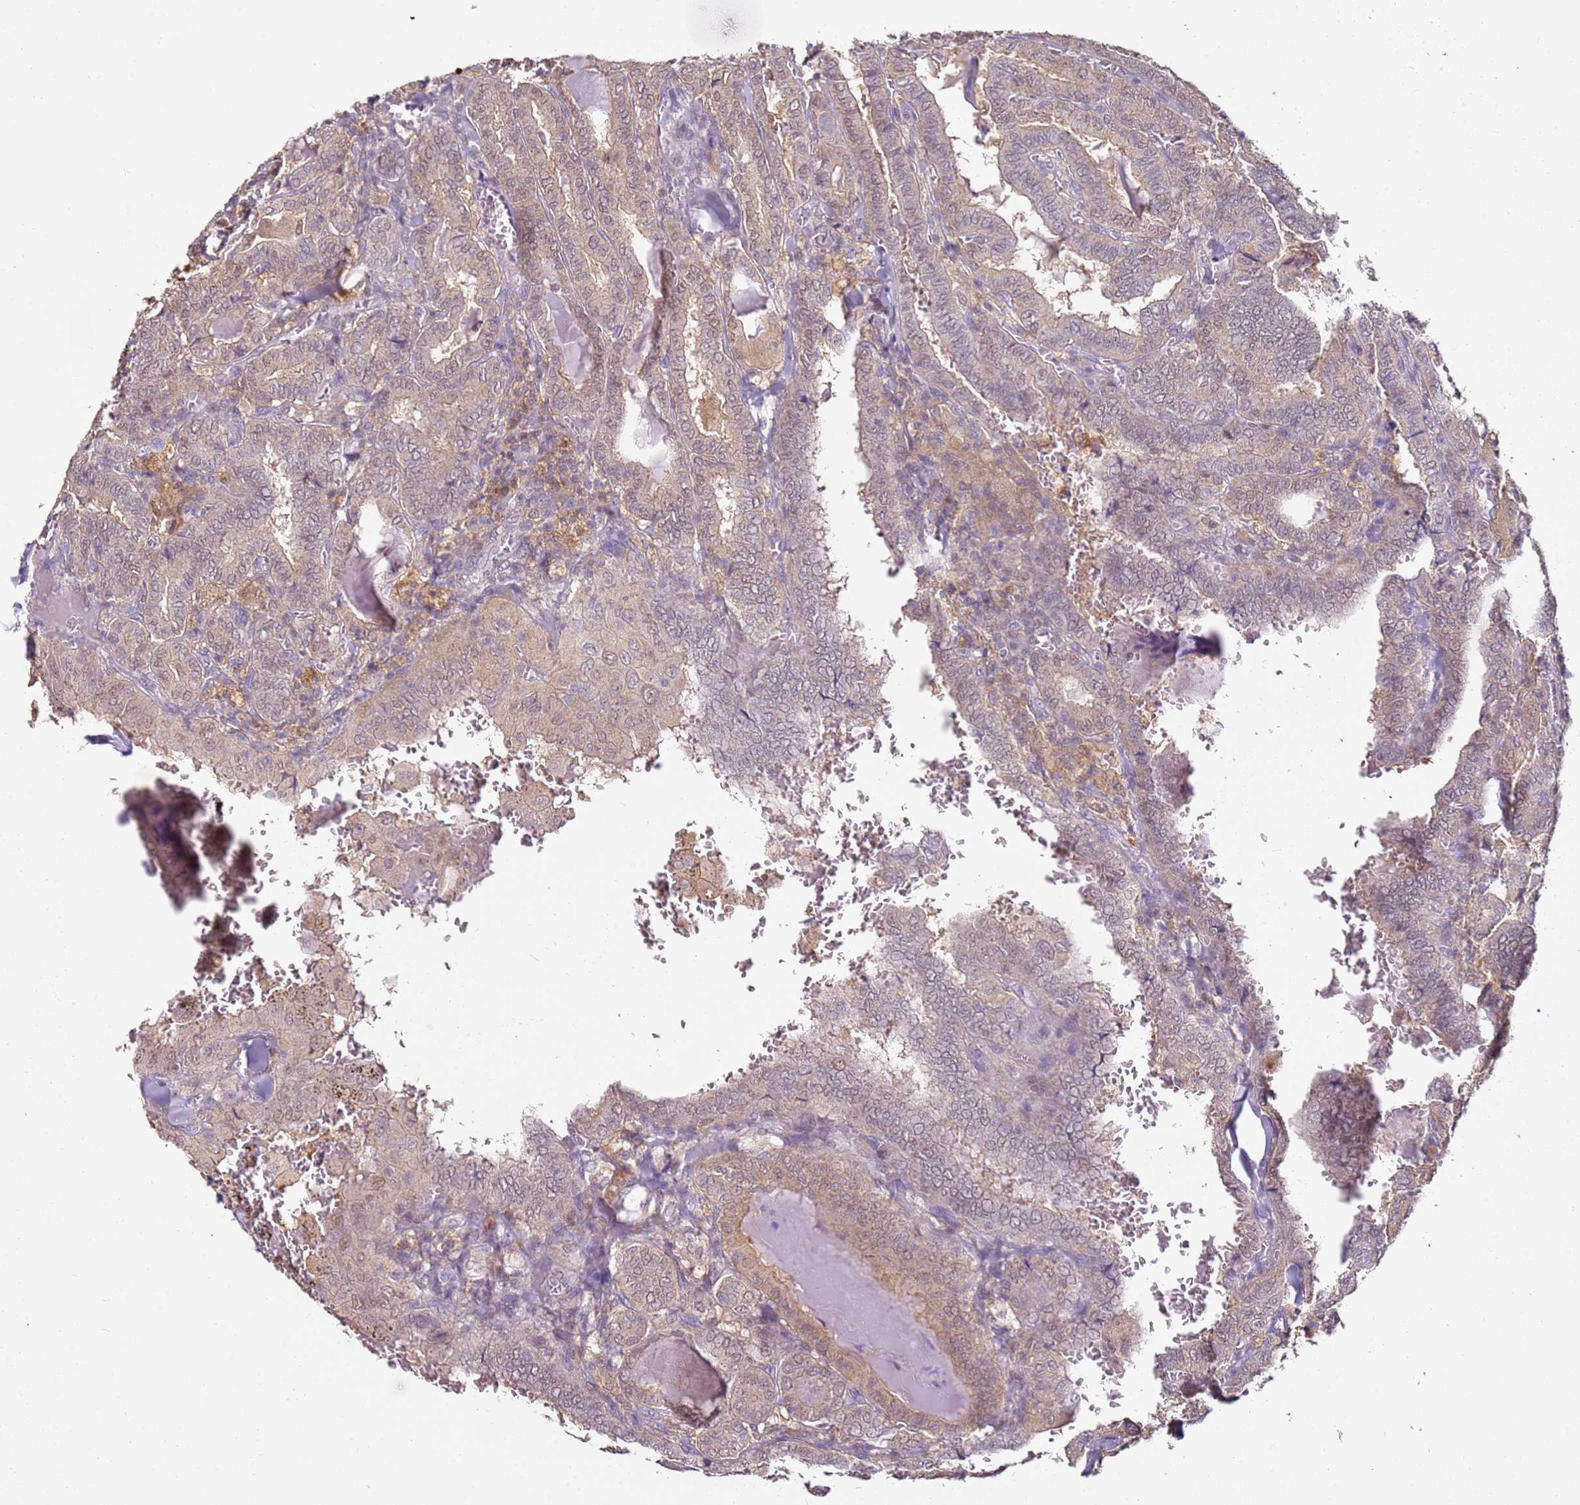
{"staining": {"intensity": "weak", "quantity": "25%-75%", "location": "cytoplasmic/membranous"}, "tissue": "thyroid cancer", "cell_type": "Tumor cells", "image_type": "cancer", "snomed": [{"axis": "morphology", "description": "Papillary adenocarcinoma, NOS"}, {"axis": "topography", "description": "Thyroid gland"}], "caption": "Papillary adenocarcinoma (thyroid) stained with immunohistochemistry reveals weak cytoplasmic/membranous expression in approximately 25%-75% of tumor cells. Nuclei are stained in blue.", "gene": "MDH1", "patient": {"sex": "female", "age": 72}}